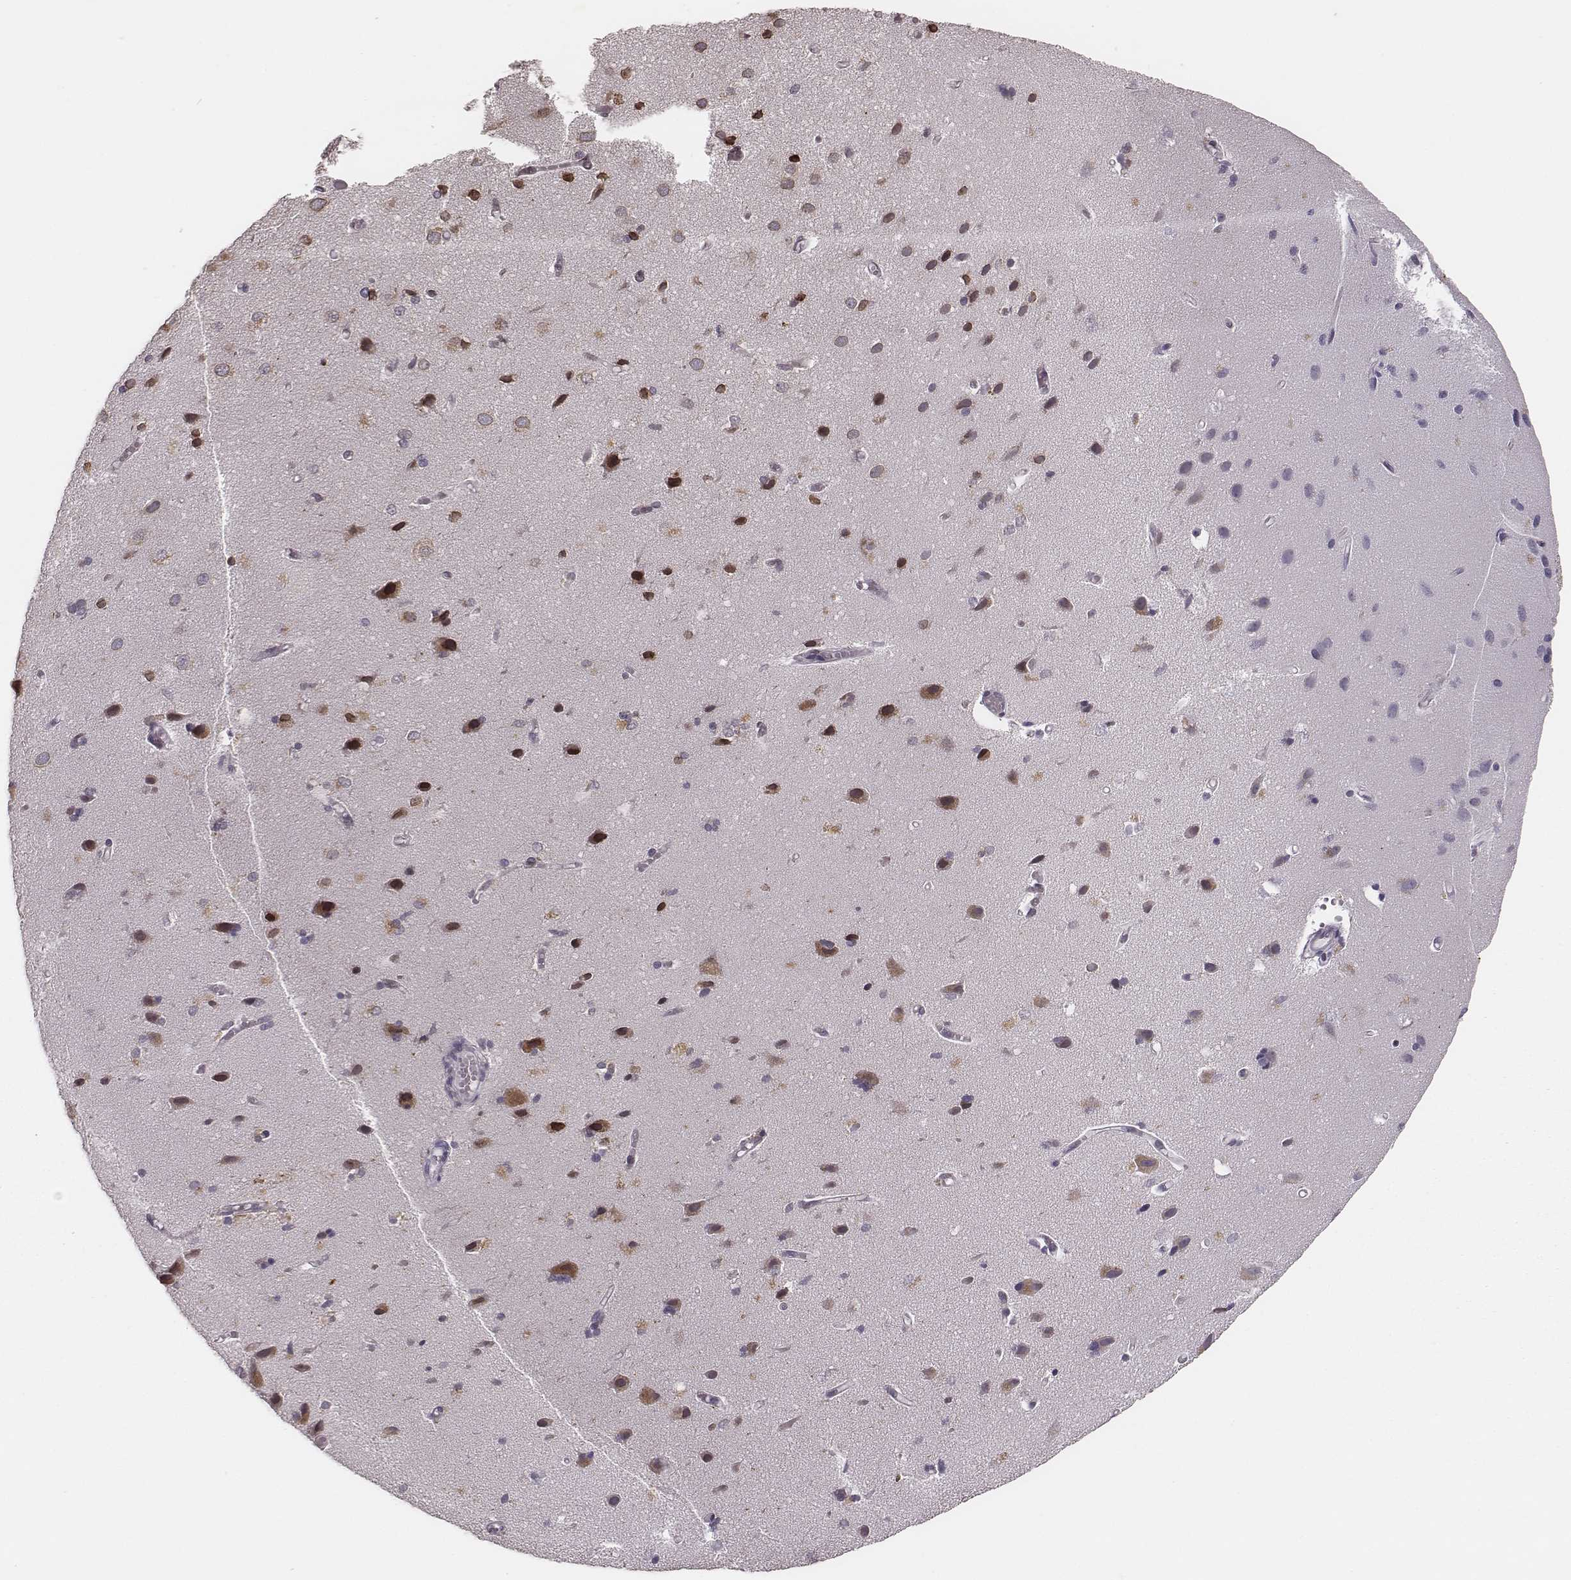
{"staining": {"intensity": "negative", "quantity": "none", "location": "none"}, "tissue": "cerebral cortex", "cell_type": "Endothelial cells", "image_type": "normal", "snomed": [{"axis": "morphology", "description": "Normal tissue, NOS"}, {"axis": "morphology", "description": "Glioma, malignant, High grade"}, {"axis": "topography", "description": "Cerebral cortex"}], "caption": "Endothelial cells are negative for brown protein staining in benign cerebral cortex. (Immunohistochemistry (ihc), brightfield microscopy, high magnification).", "gene": "WDR59", "patient": {"sex": "male", "age": 71}}